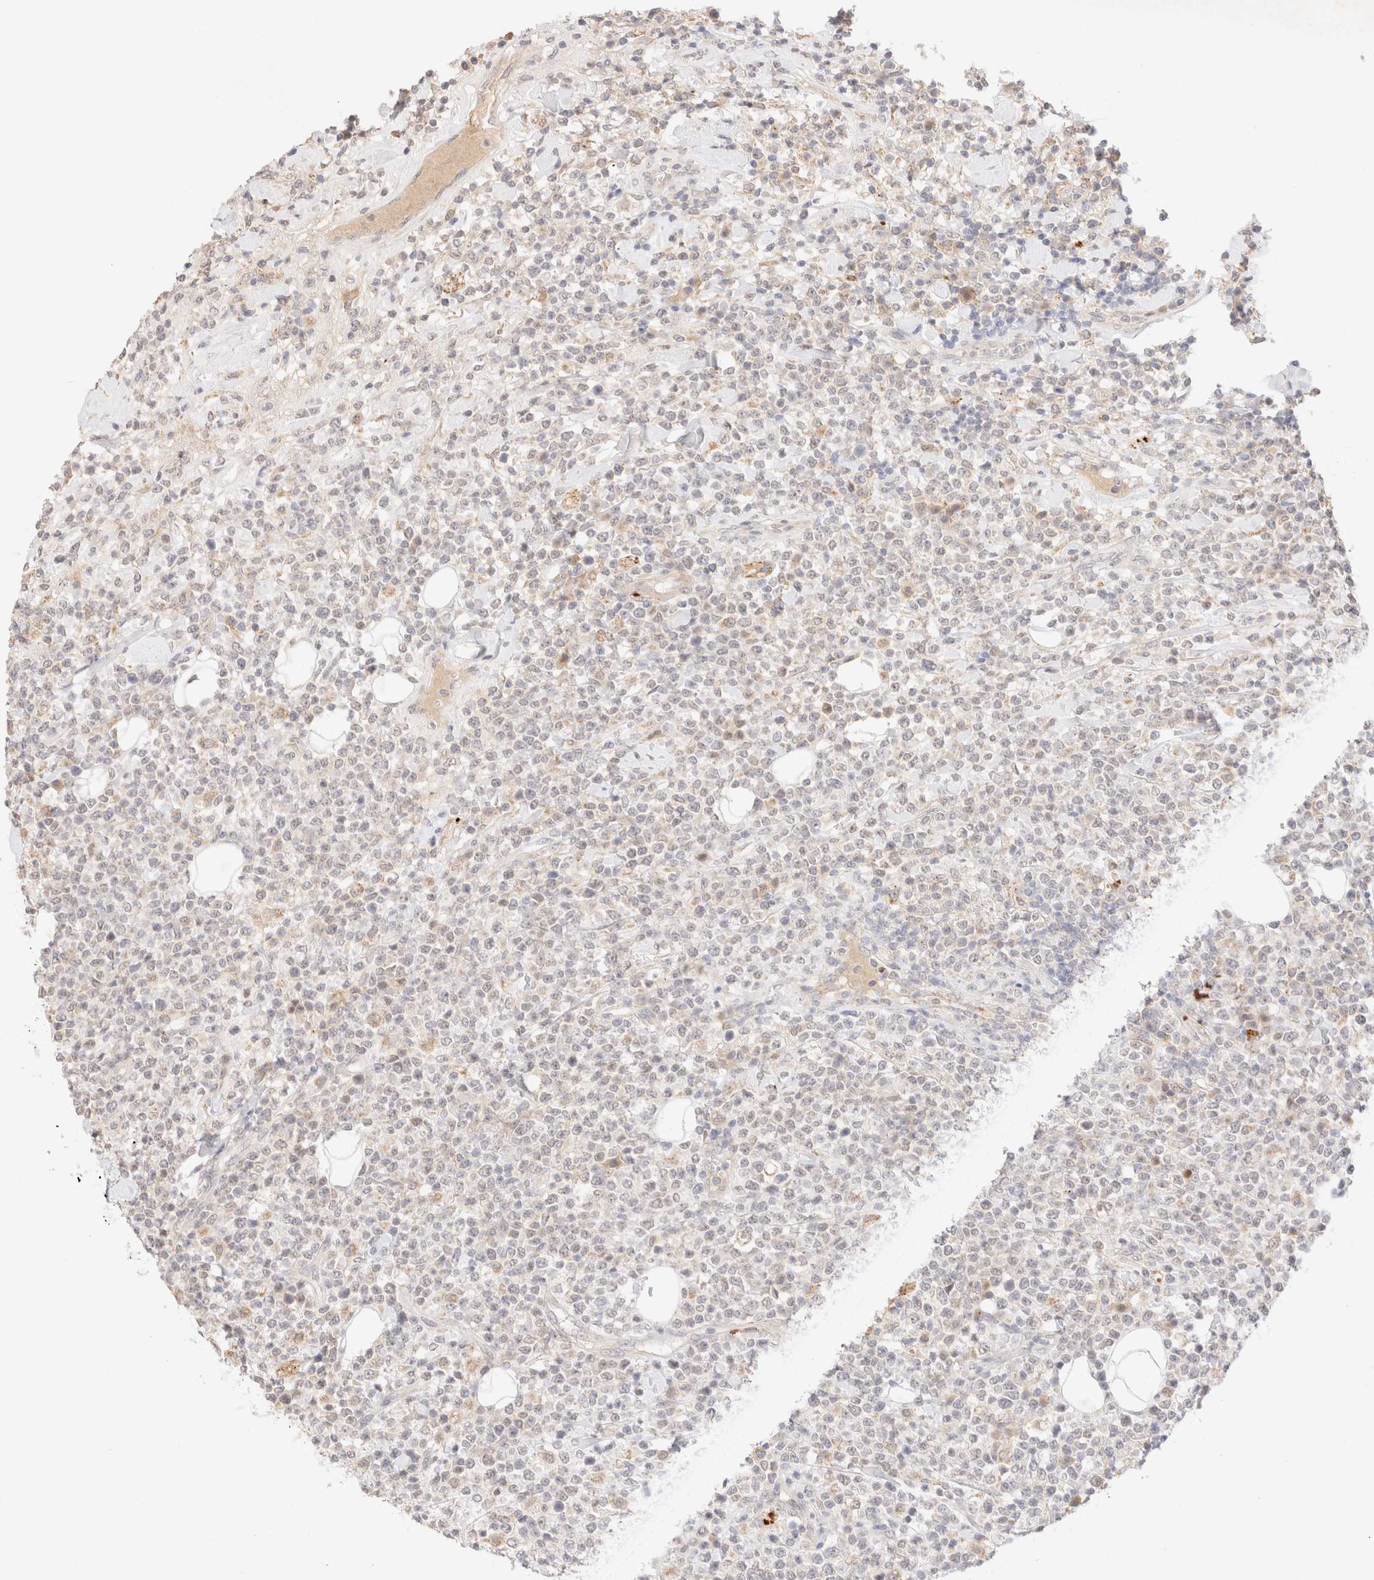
{"staining": {"intensity": "negative", "quantity": "none", "location": "none"}, "tissue": "lymphoma", "cell_type": "Tumor cells", "image_type": "cancer", "snomed": [{"axis": "morphology", "description": "Malignant lymphoma, non-Hodgkin's type, High grade"}, {"axis": "topography", "description": "Colon"}], "caption": "Tumor cells are negative for protein expression in human high-grade malignant lymphoma, non-Hodgkin's type.", "gene": "SNTB1", "patient": {"sex": "female", "age": 53}}